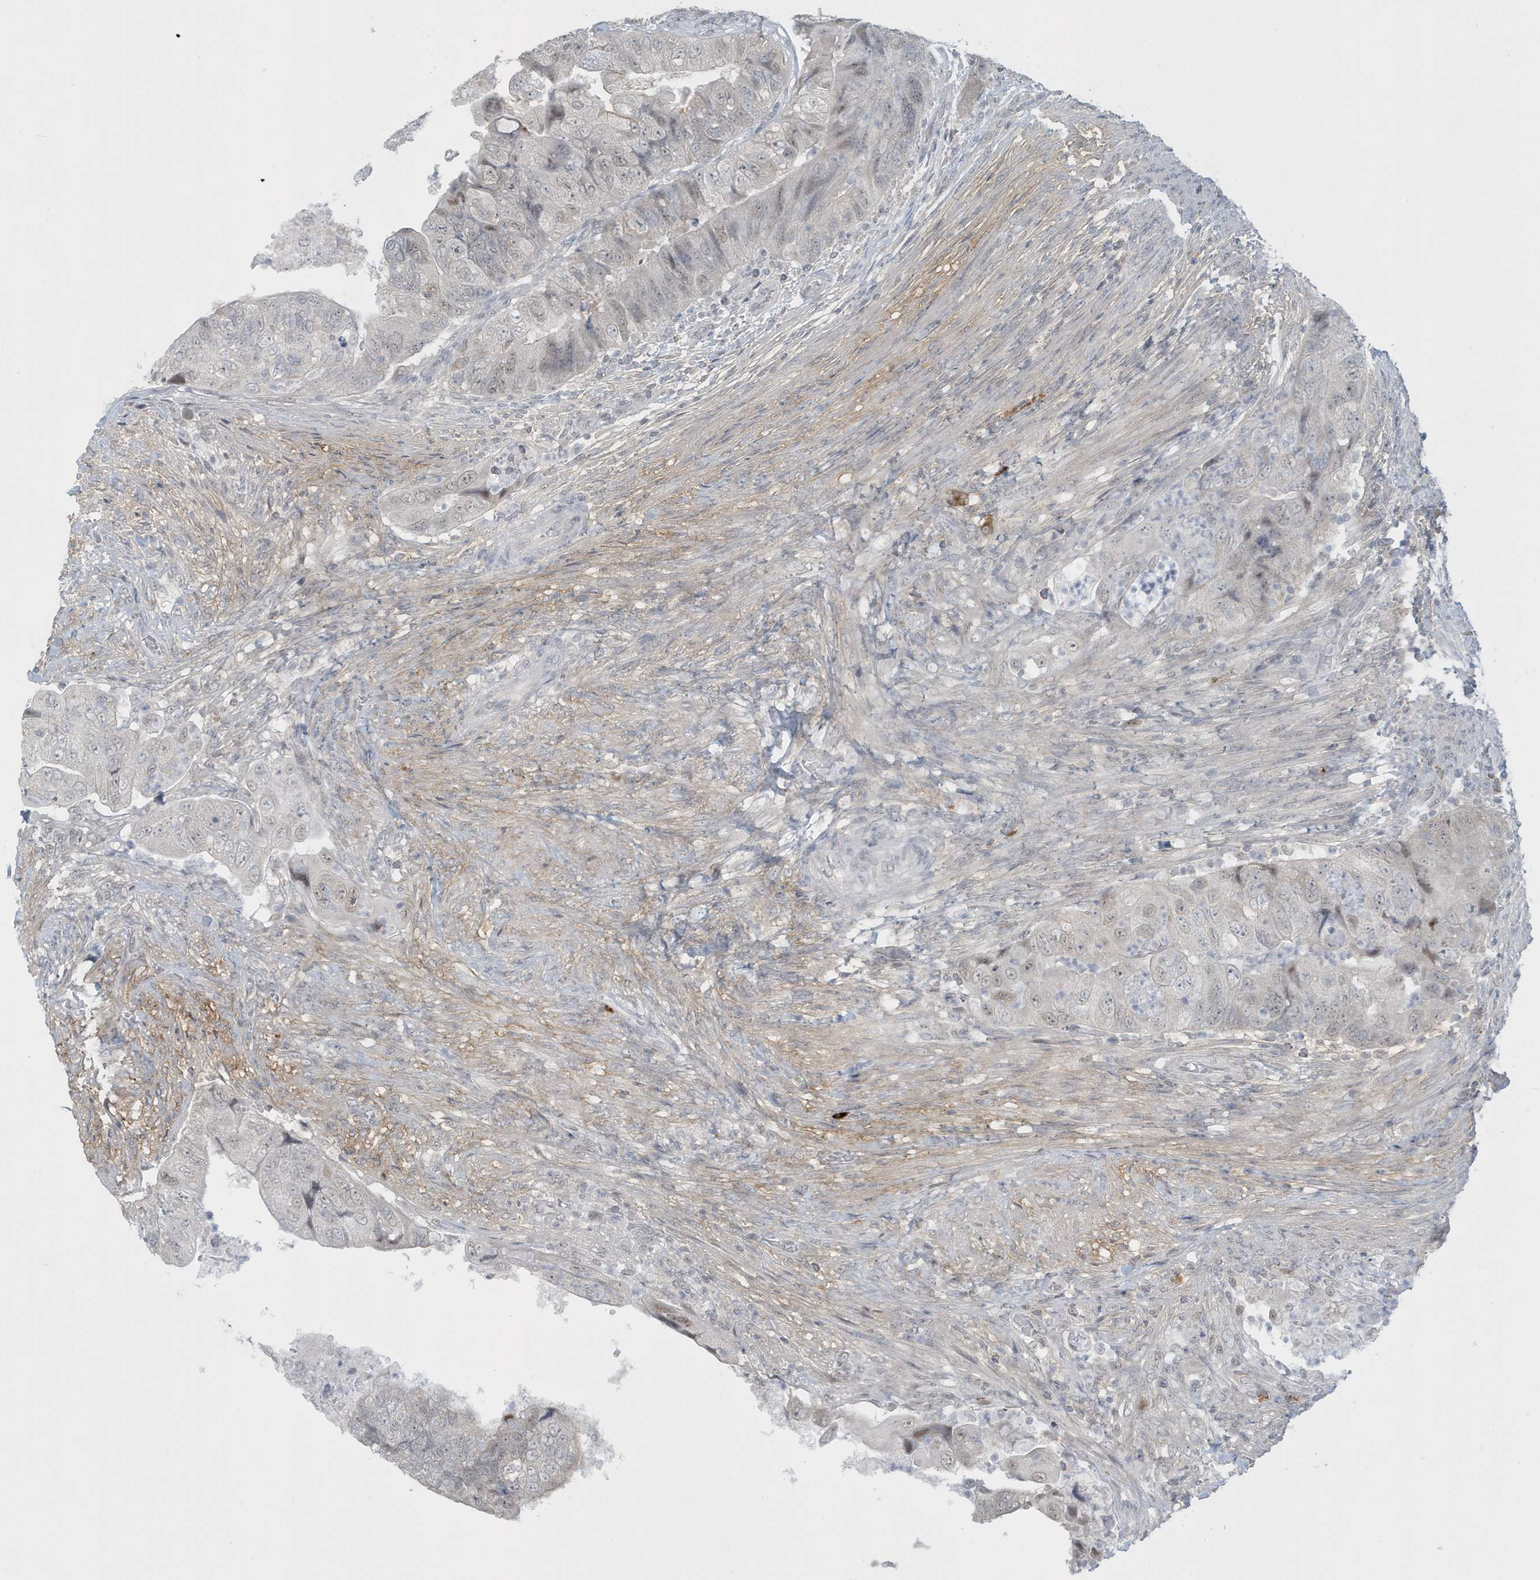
{"staining": {"intensity": "weak", "quantity": "<25%", "location": "nuclear"}, "tissue": "colorectal cancer", "cell_type": "Tumor cells", "image_type": "cancer", "snomed": [{"axis": "morphology", "description": "Adenocarcinoma, NOS"}, {"axis": "topography", "description": "Rectum"}], "caption": "Immunohistochemistry image of neoplastic tissue: human colorectal adenocarcinoma stained with DAB (3,3'-diaminobenzidine) exhibits no significant protein expression in tumor cells.", "gene": "HERC6", "patient": {"sex": "male", "age": 63}}